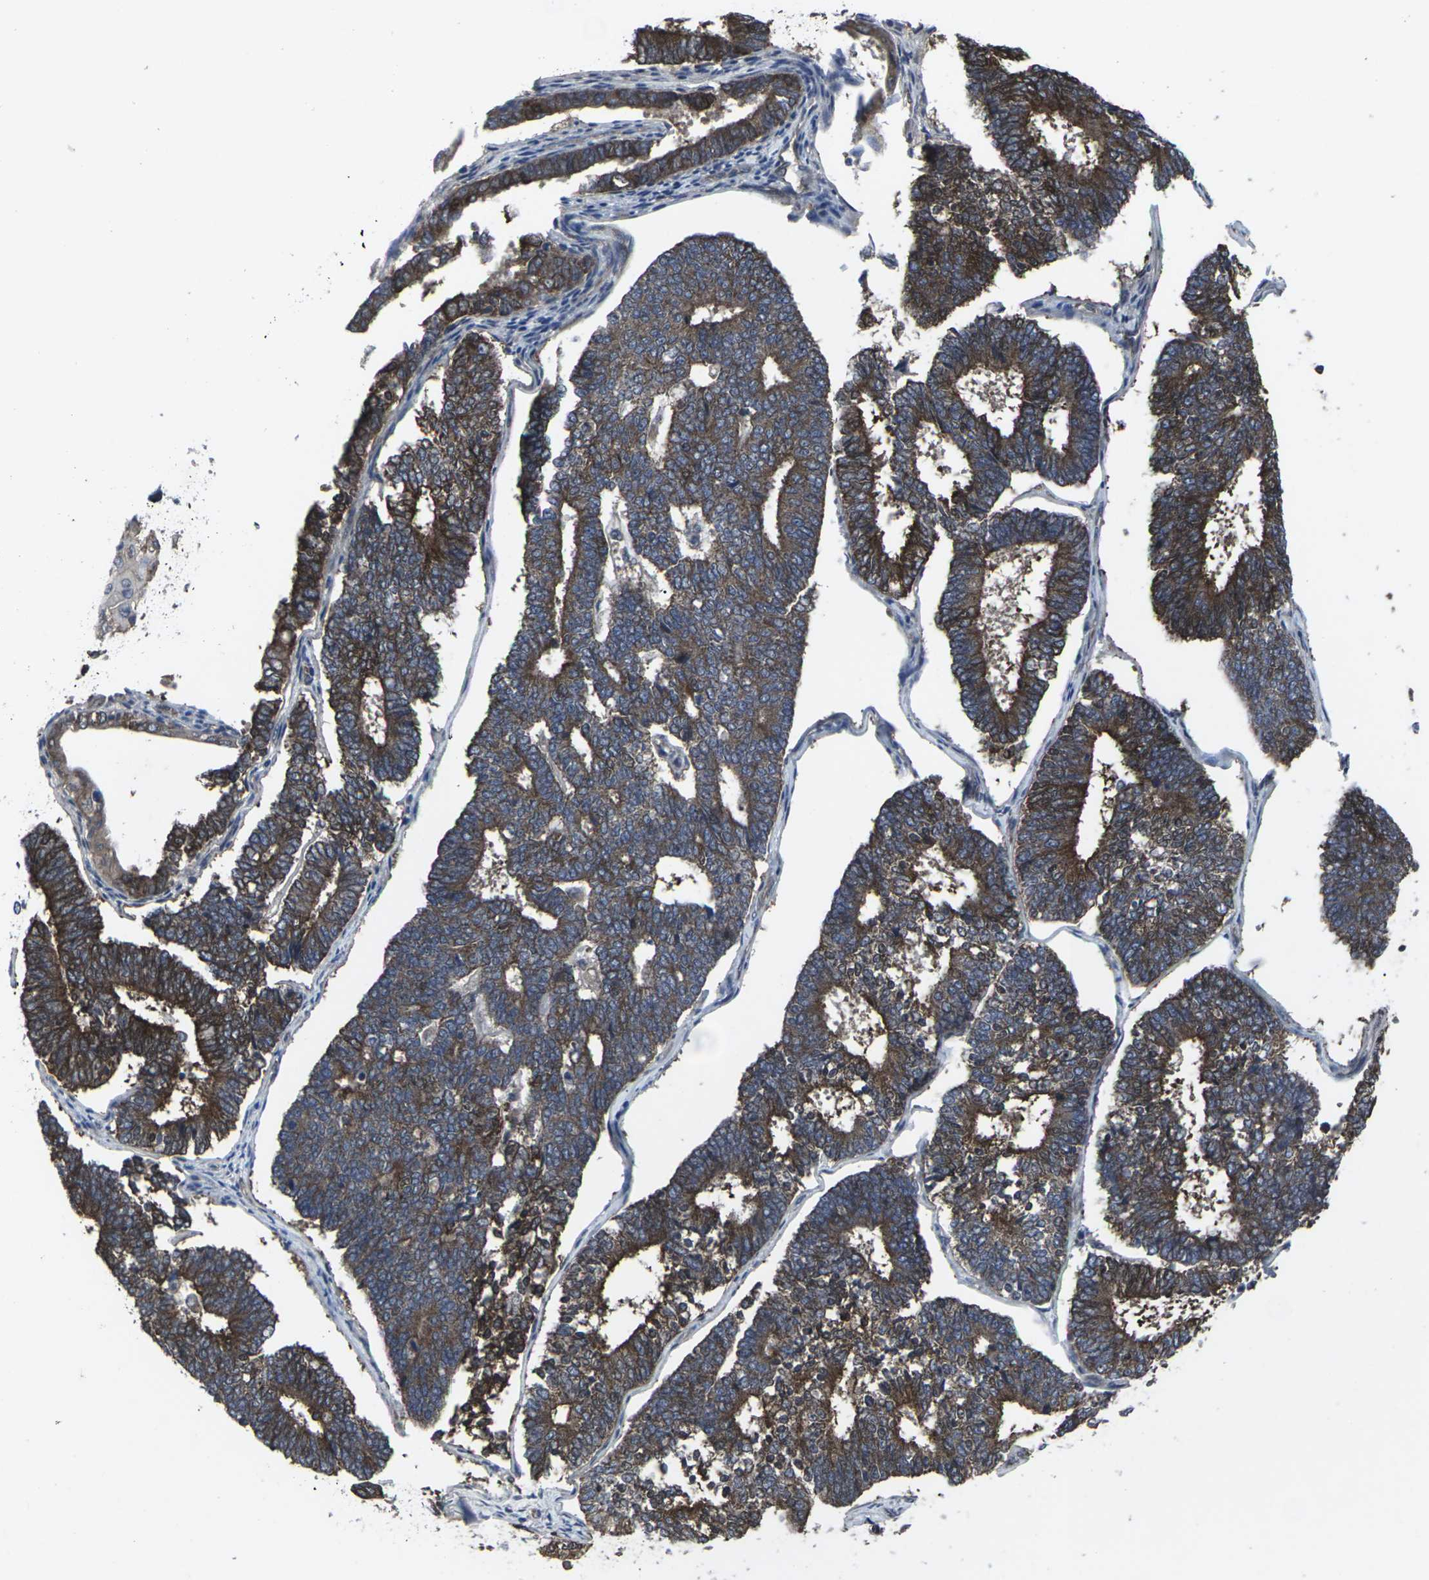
{"staining": {"intensity": "strong", "quantity": ">75%", "location": "cytoplasmic/membranous"}, "tissue": "endometrial cancer", "cell_type": "Tumor cells", "image_type": "cancer", "snomed": [{"axis": "morphology", "description": "Adenocarcinoma, NOS"}, {"axis": "topography", "description": "Endometrium"}], "caption": "A high amount of strong cytoplasmic/membranous positivity is present in about >75% of tumor cells in endometrial cancer (adenocarcinoma) tissue. Using DAB (3,3'-diaminobenzidine) (brown) and hematoxylin (blue) stains, captured at high magnification using brightfield microscopy.", "gene": "MAPKAPK2", "patient": {"sex": "female", "age": 70}}